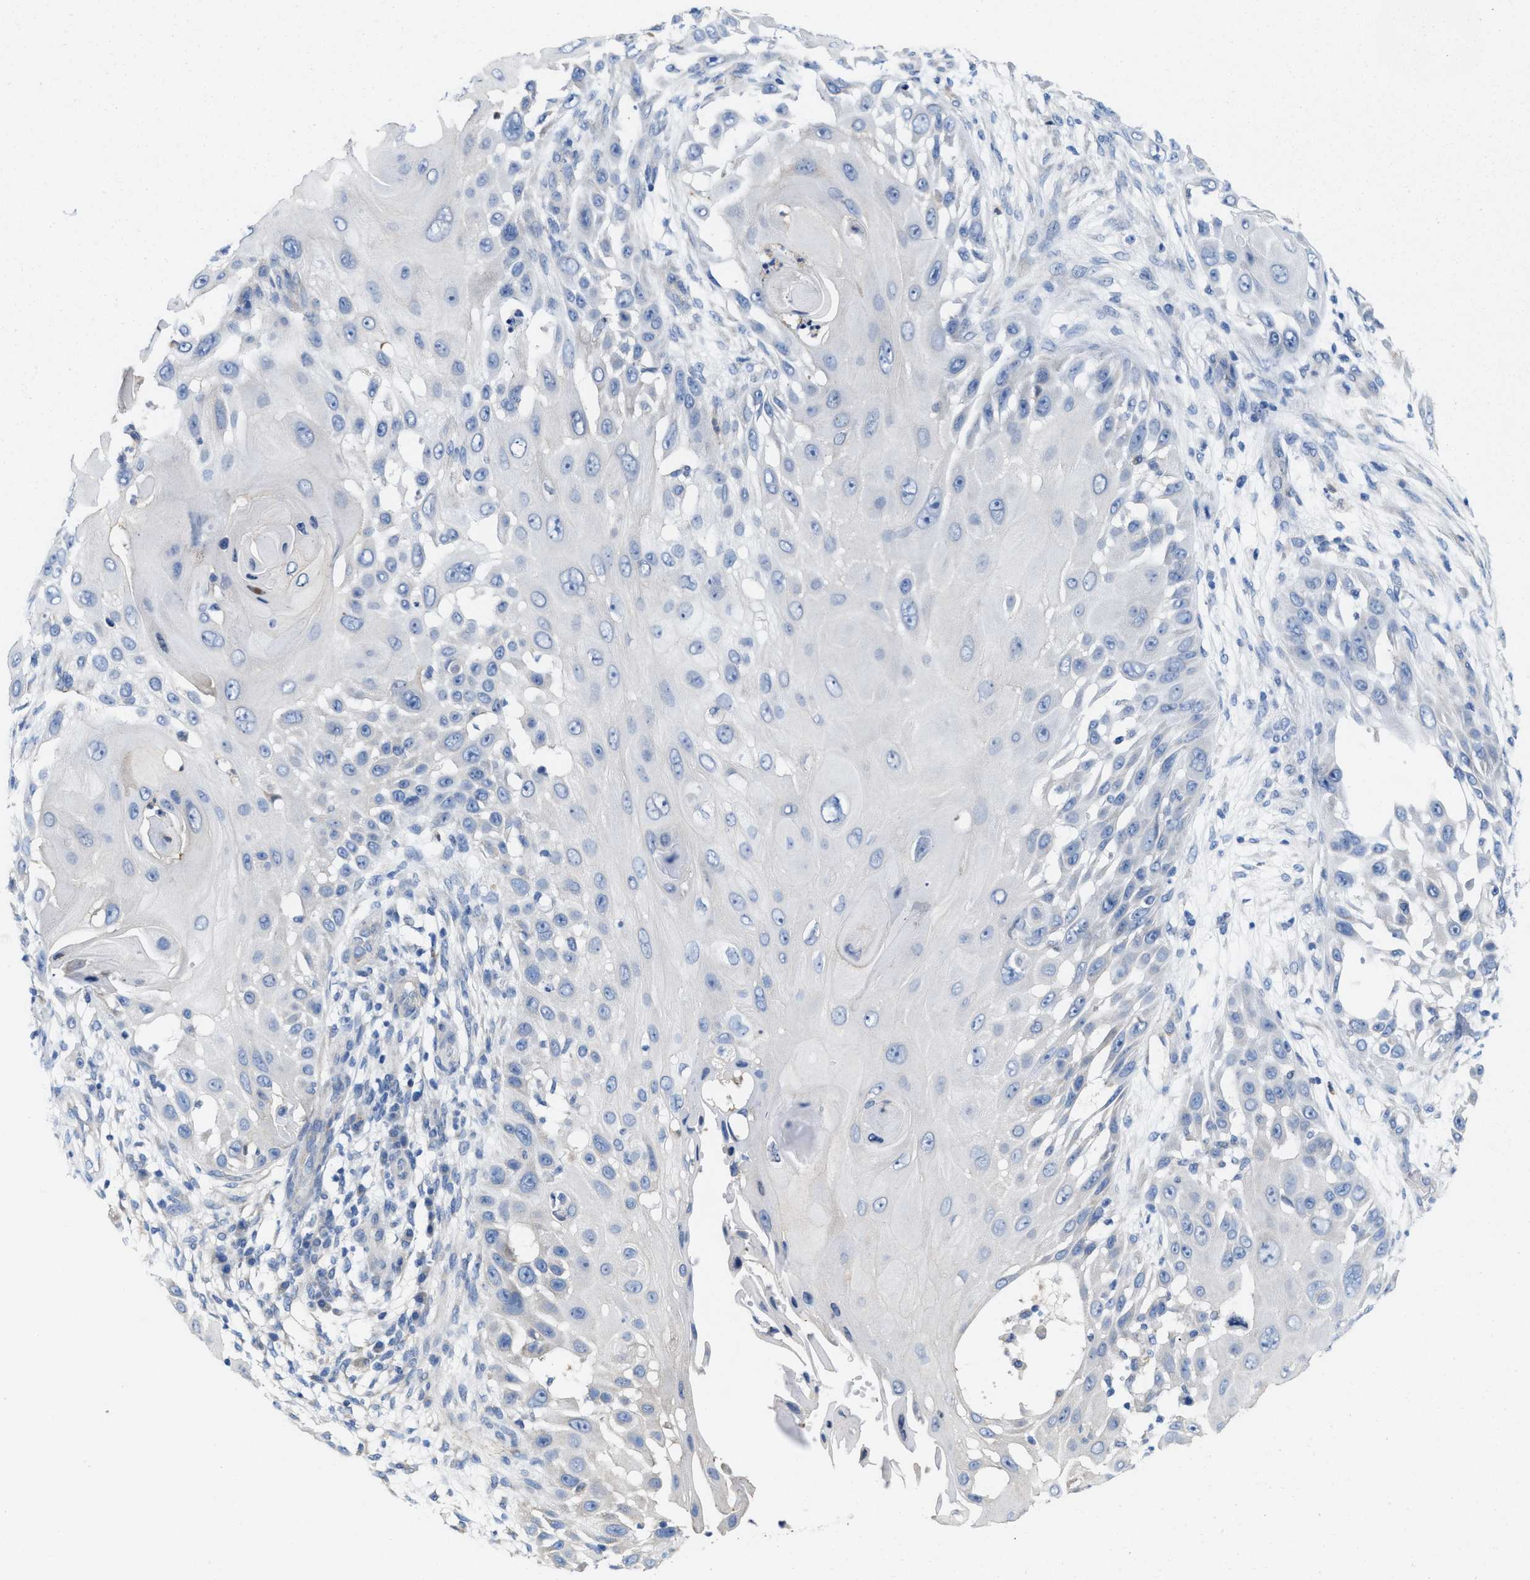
{"staining": {"intensity": "negative", "quantity": "none", "location": "none"}, "tissue": "skin cancer", "cell_type": "Tumor cells", "image_type": "cancer", "snomed": [{"axis": "morphology", "description": "Squamous cell carcinoma, NOS"}, {"axis": "topography", "description": "Skin"}], "caption": "The micrograph exhibits no staining of tumor cells in skin cancer (squamous cell carcinoma).", "gene": "CPA2", "patient": {"sex": "female", "age": 44}}